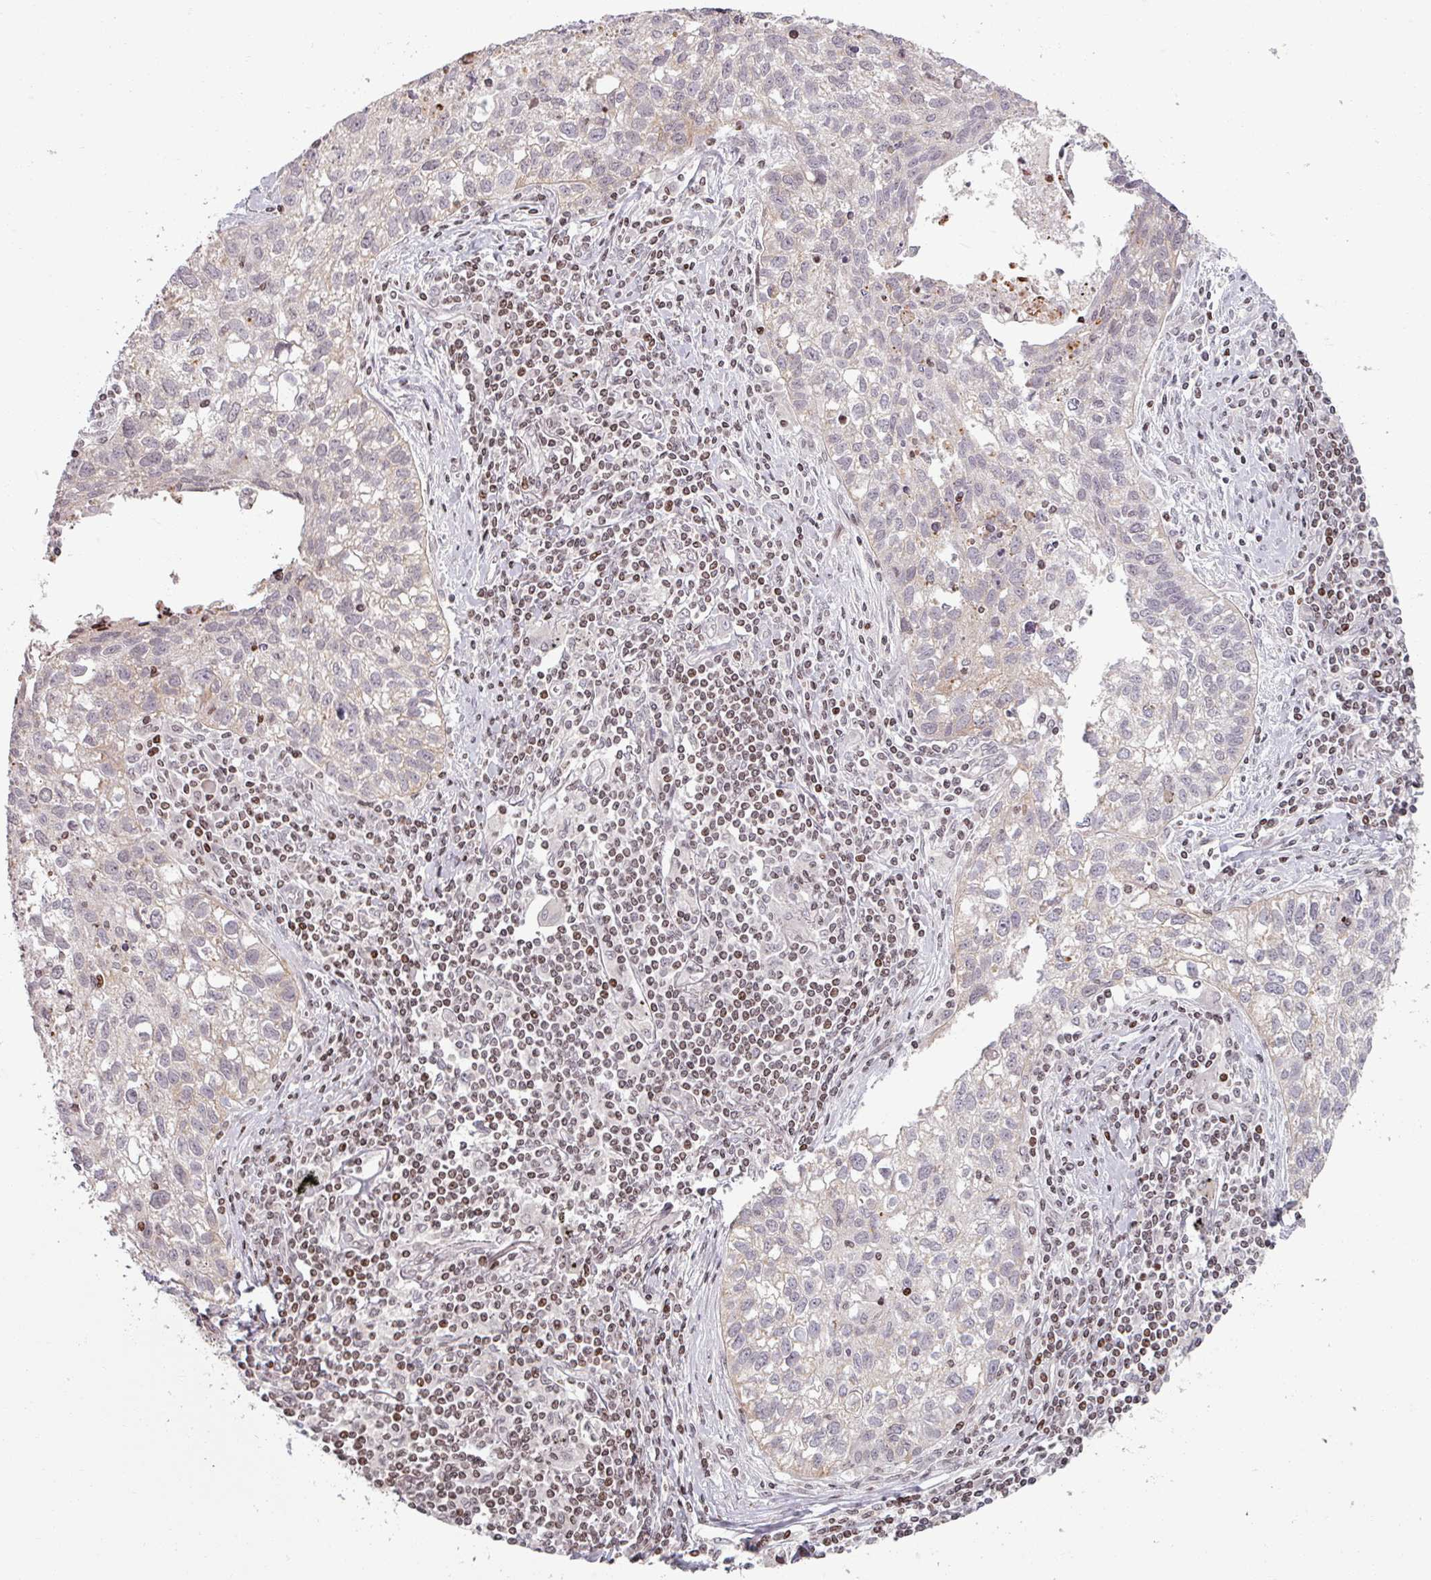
{"staining": {"intensity": "weak", "quantity": "<25%", "location": "cytoplasmic/membranous"}, "tissue": "lung cancer", "cell_type": "Tumor cells", "image_type": "cancer", "snomed": [{"axis": "morphology", "description": "Squamous cell carcinoma, NOS"}, {"axis": "topography", "description": "Lung"}], "caption": "There is no significant positivity in tumor cells of lung cancer (squamous cell carcinoma).", "gene": "NCOR1", "patient": {"sex": "male", "age": 74}}